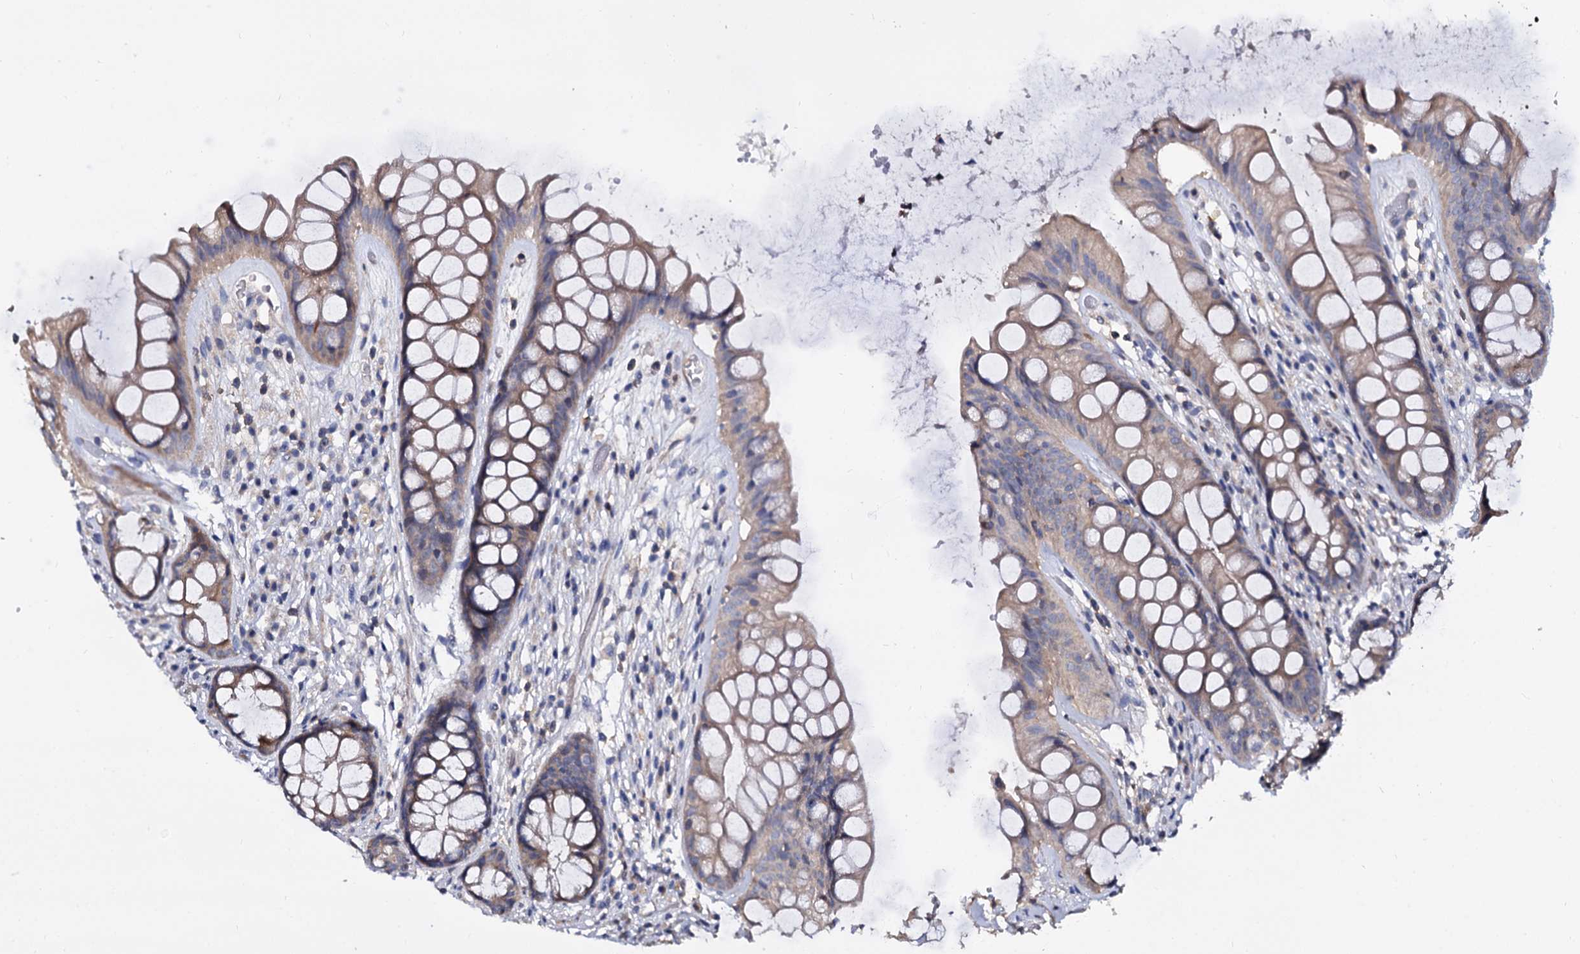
{"staining": {"intensity": "weak", "quantity": "25%-75%", "location": "cytoplasmic/membranous"}, "tissue": "rectum", "cell_type": "Glandular cells", "image_type": "normal", "snomed": [{"axis": "morphology", "description": "Normal tissue, NOS"}, {"axis": "topography", "description": "Rectum"}], "caption": "Immunohistochemical staining of benign rectum demonstrates weak cytoplasmic/membranous protein positivity in approximately 25%-75% of glandular cells.", "gene": "ANKRD13A", "patient": {"sex": "male", "age": 74}}